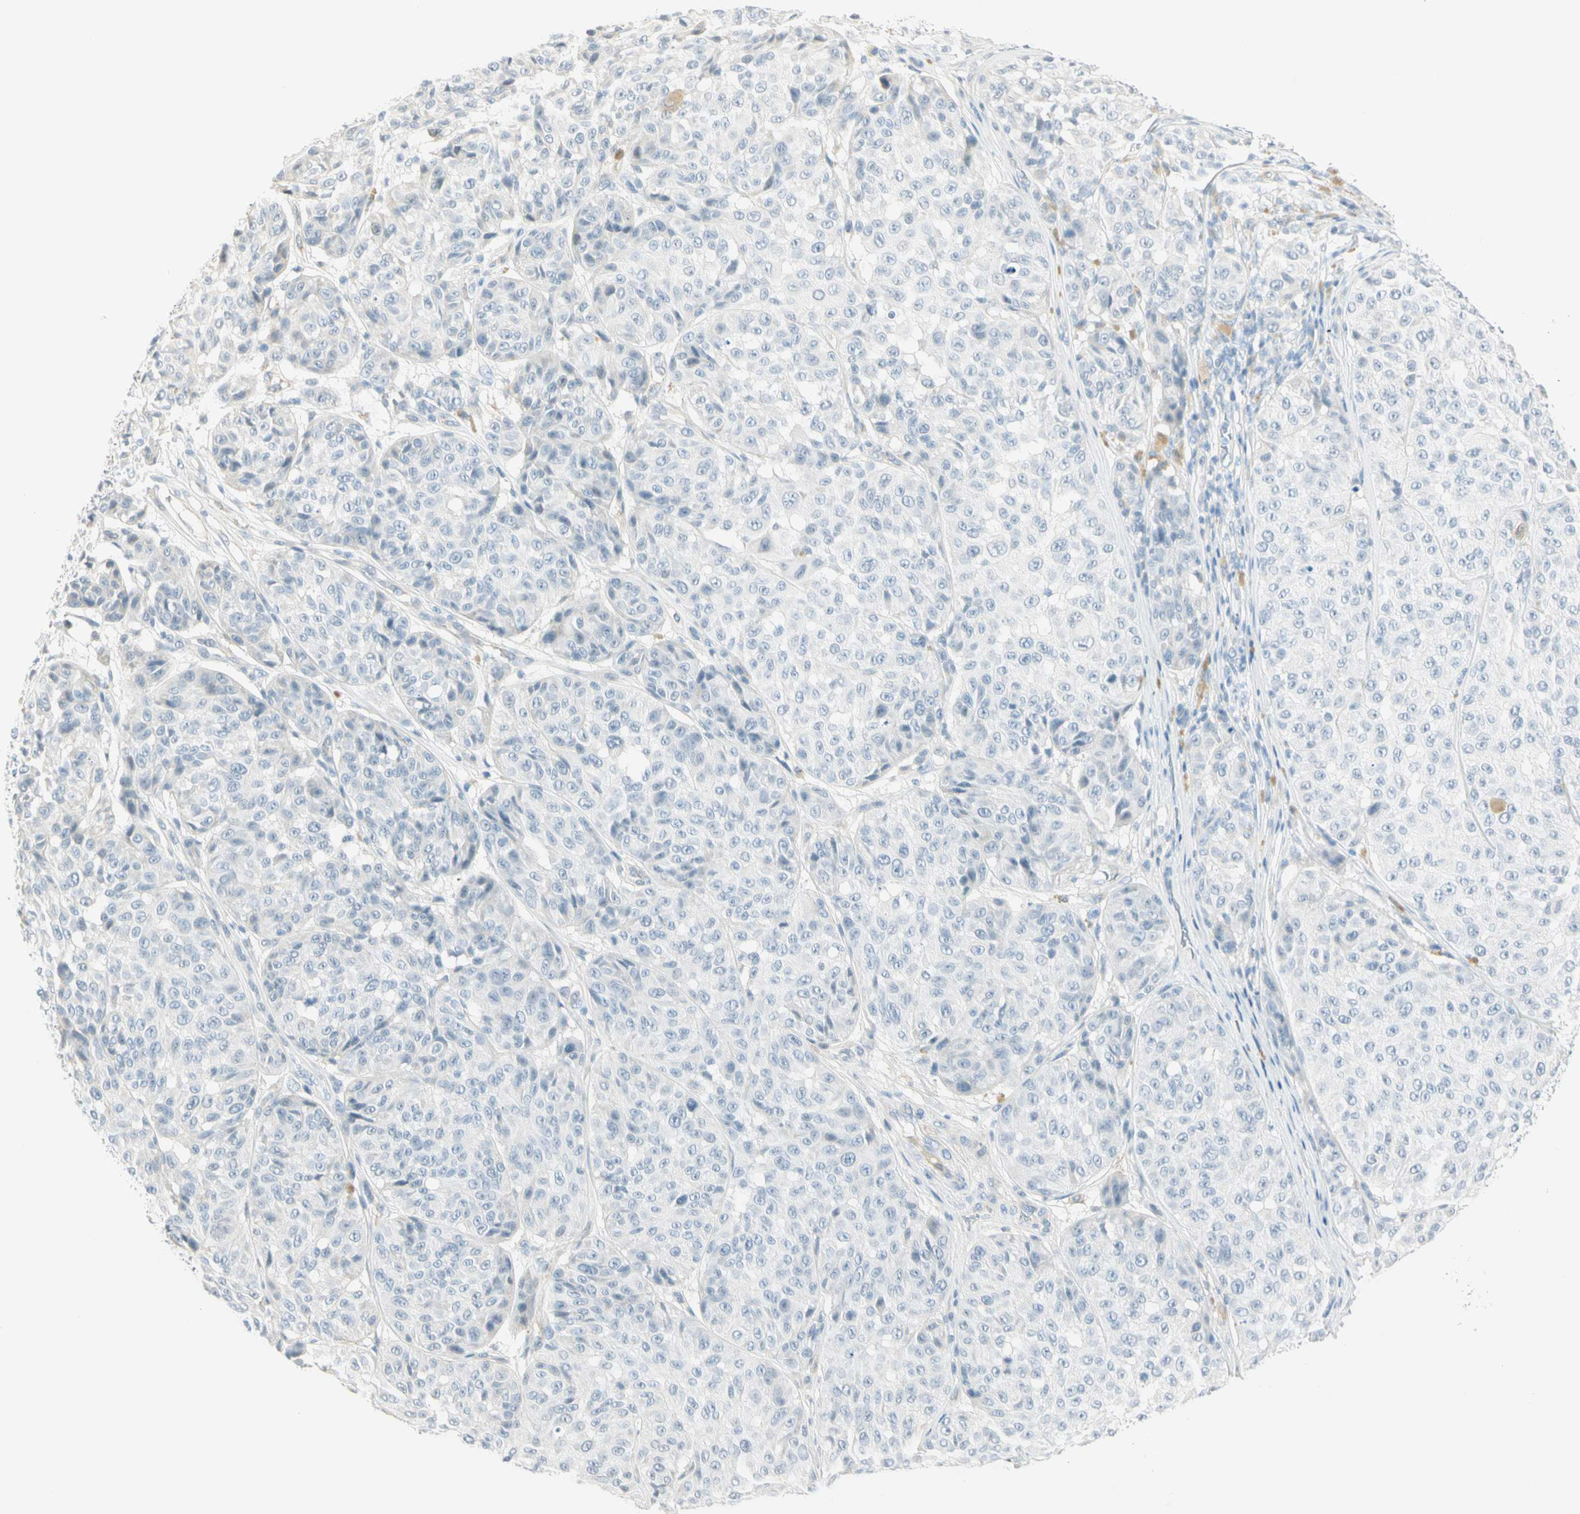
{"staining": {"intensity": "negative", "quantity": "none", "location": "none"}, "tissue": "melanoma", "cell_type": "Tumor cells", "image_type": "cancer", "snomed": [{"axis": "morphology", "description": "Malignant melanoma, NOS"}, {"axis": "topography", "description": "Skin"}], "caption": "A photomicrograph of malignant melanoma stained for a protein displays no brown staining in tumor cells.", "gene": "MLLT10", "patient": {"sex": "female", "age": 46}}